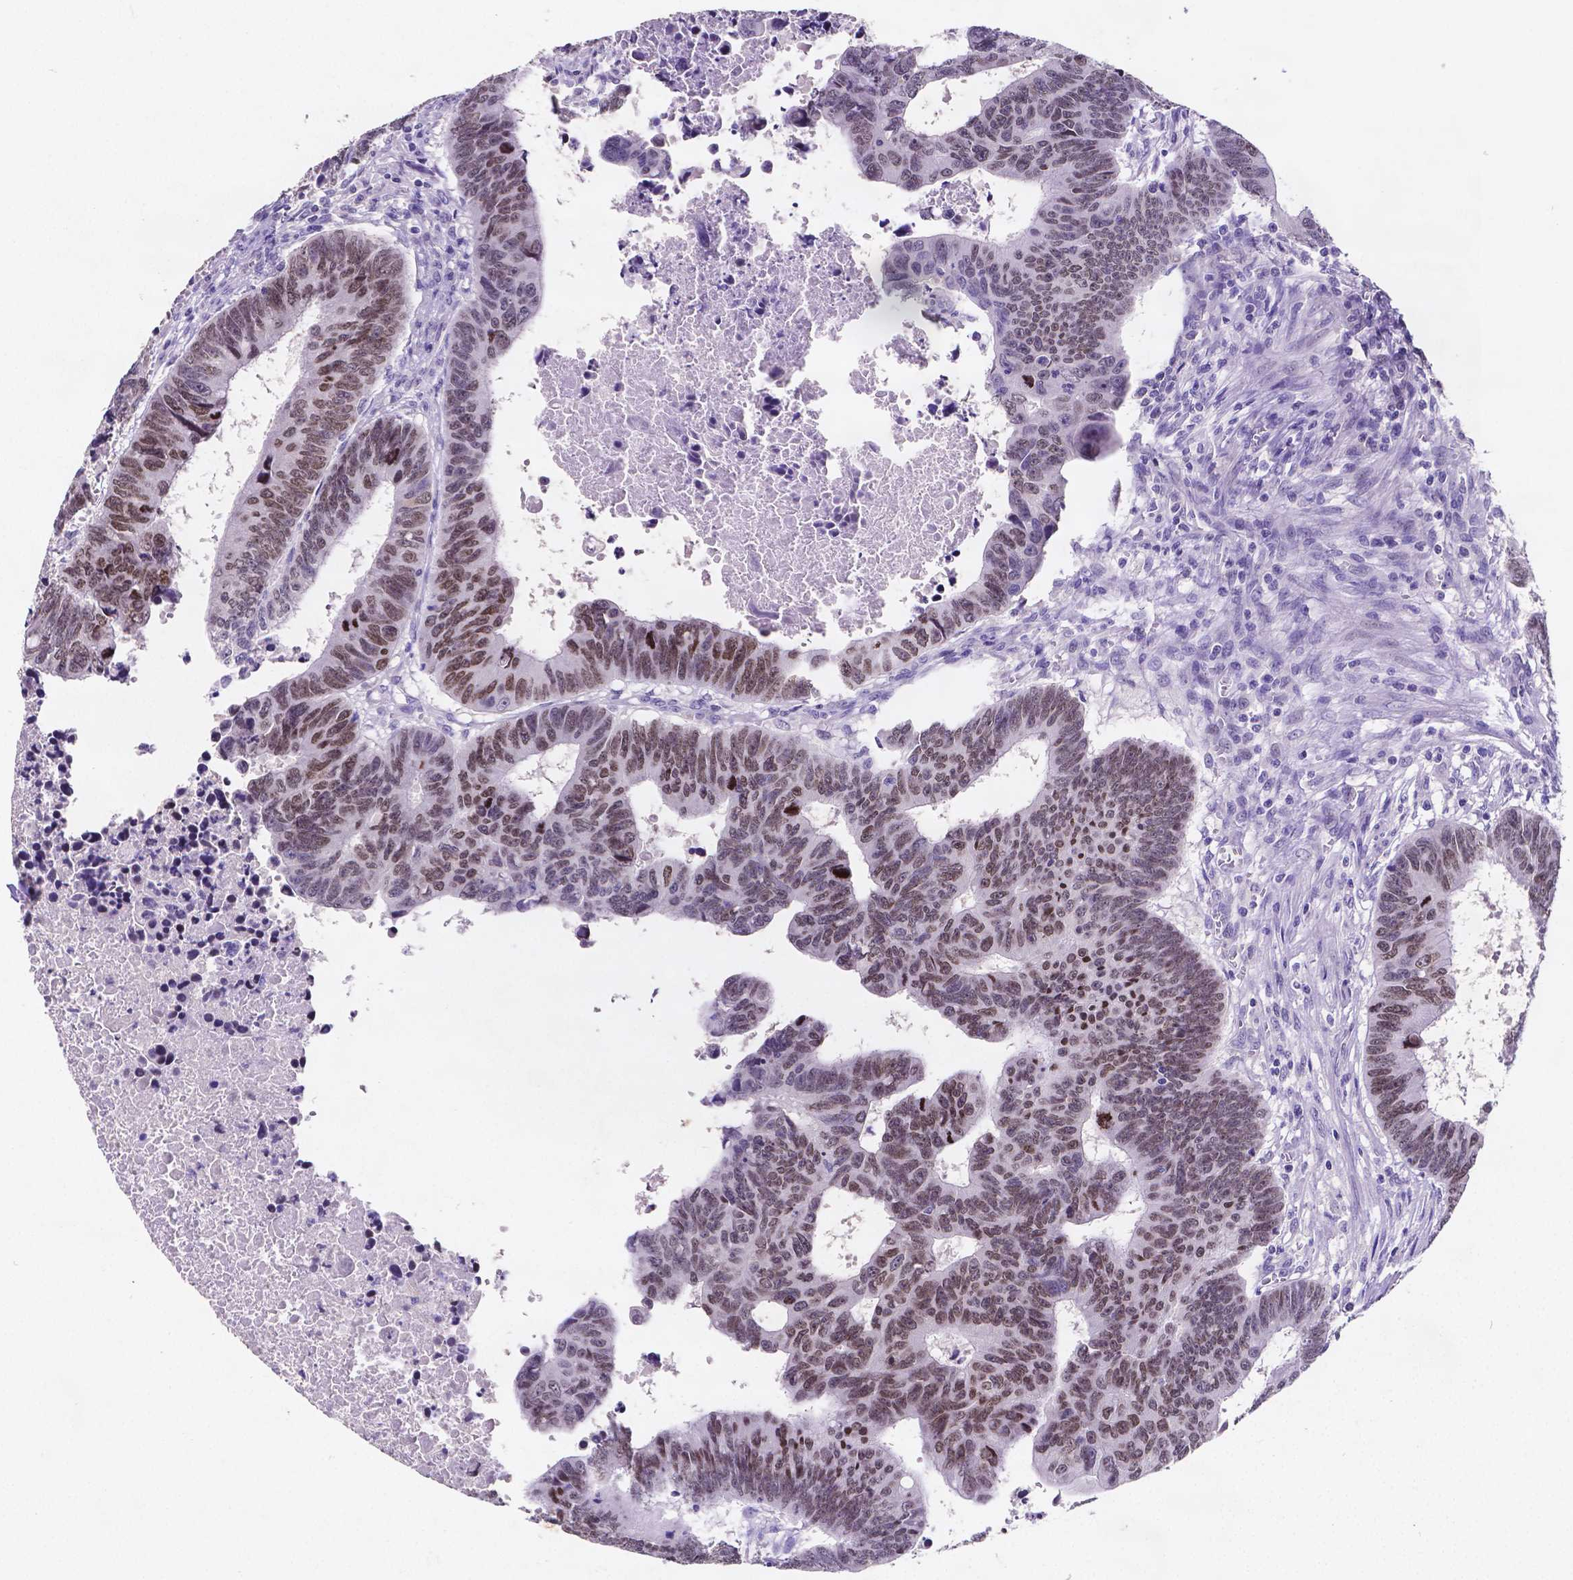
{"staining": {"intensity": "moderate", "quantity": "25%-75%", "location": "nuclear"}, "tissue": "colorectal cancer", "cell_type": "Tumor cells", "image_type": "cancer", "snomed": [{"axis": "morphology", "description": "Adenocarcinoma, NOS"}, {"axis": "topography", "description": "Rectum"}], "caption": "Tumor cells display moderate nuclear positivity in approximately 25%-75% of cells in colorectal cancer (adenocarcinoma). (Stains: DAB in brown, nuclei in blue, Microscopy: brightfield microscopy at high magnification).", "gene": "SATB2", "patient": {"sex": "female", "age": 85}}